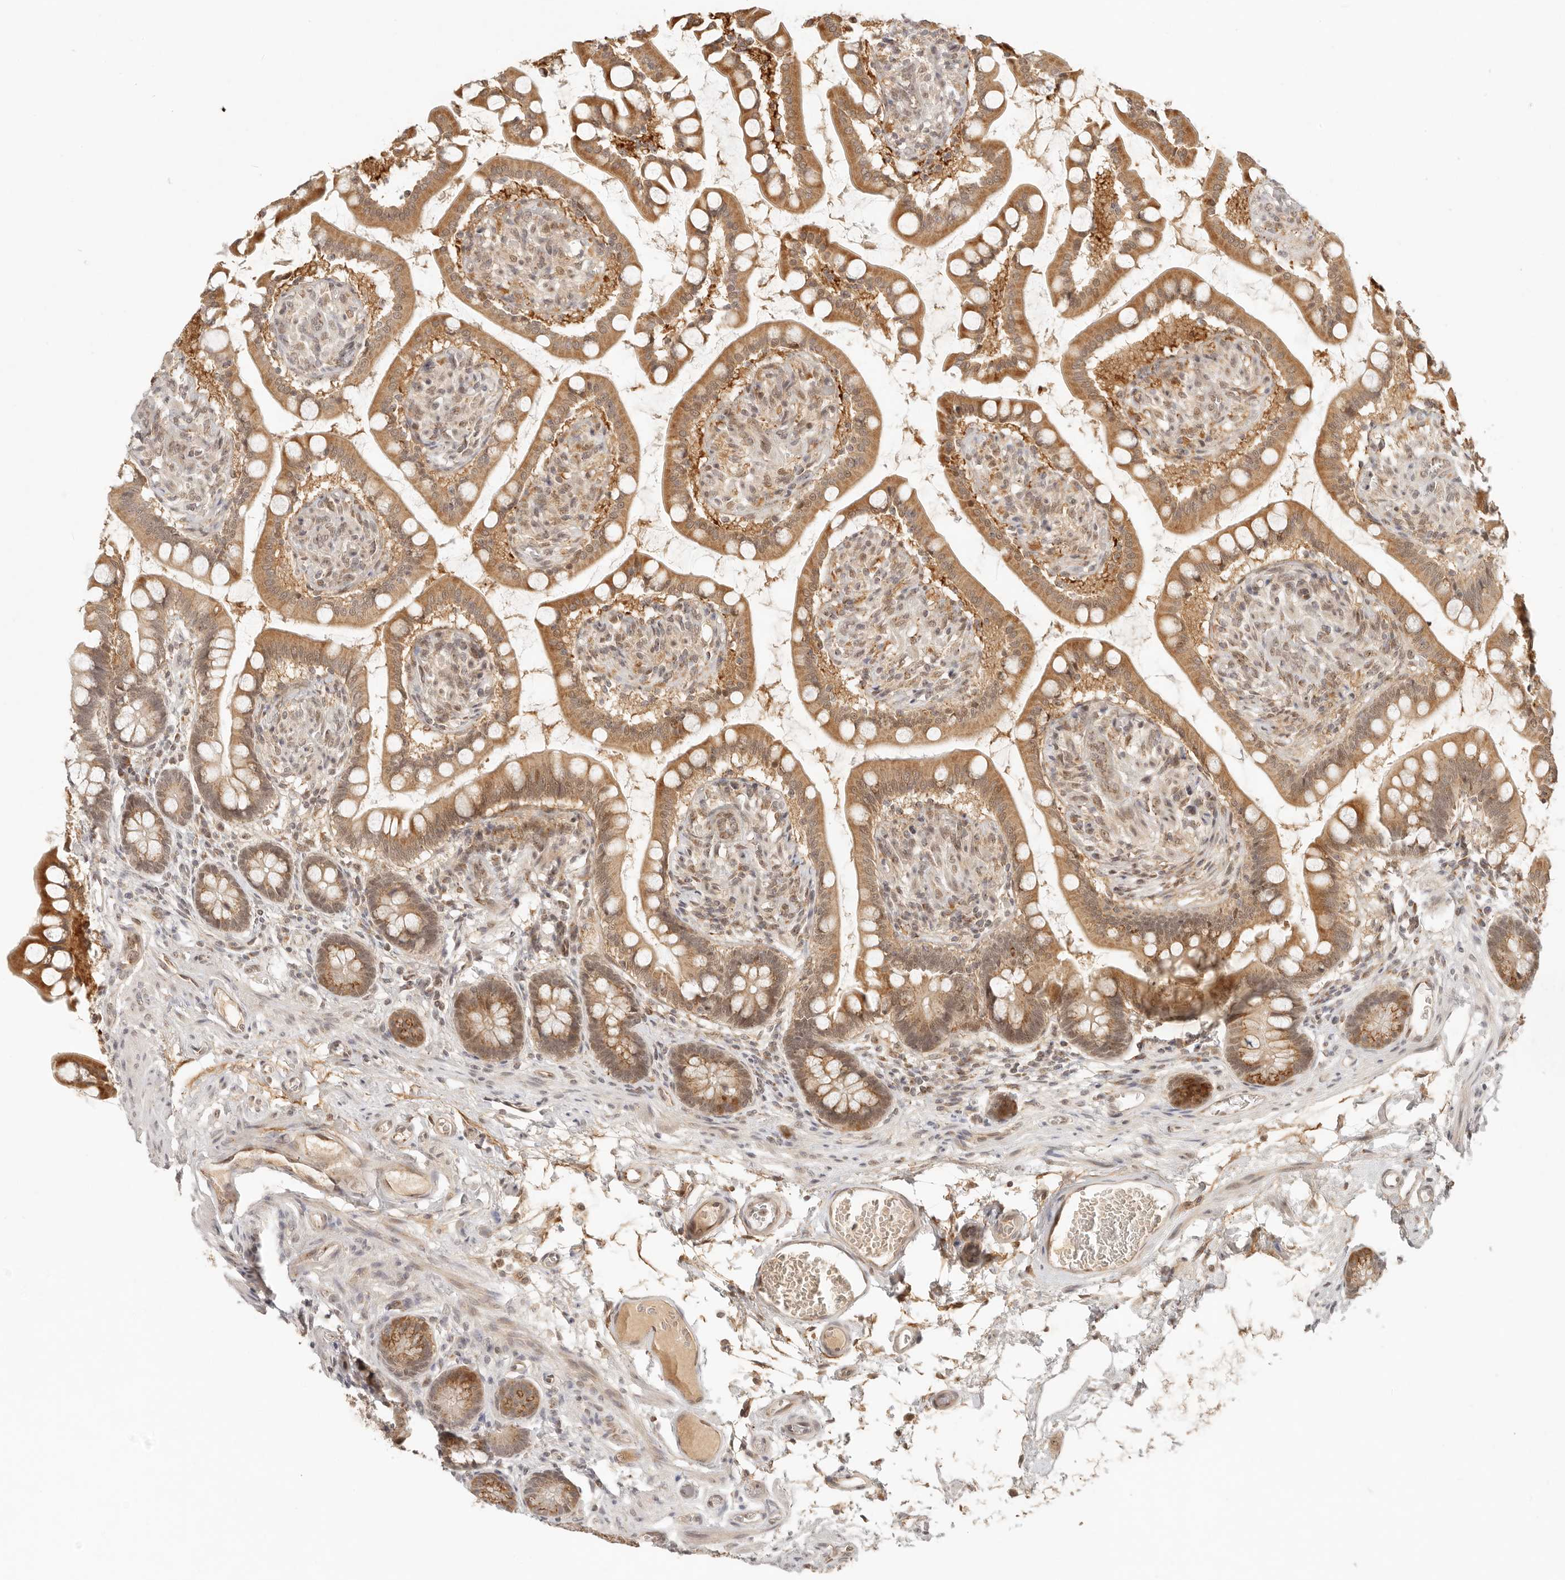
{"staining": {"intensity": "moderate", "quantity": ">75%", "location": "cytoplasmic/membranous,nuclear"}, "tissue": "small intestine", "cell_type": "Glandular cells", "image_type": "normal", "snomed": [{"axis": "morphology", "description": "Normal tissue, NOS"}, {"axis": "topography", "description": "Small intestine"}], "caption": "This is a micrograph of immunohistochemistry staining of unremarkable small intestine, which shows moderate positivity in the cytoplasmic/membranous,nuclear of glandular cells.", "gene": "INTS11", "patient": {"sex": "male", "age": 52}}